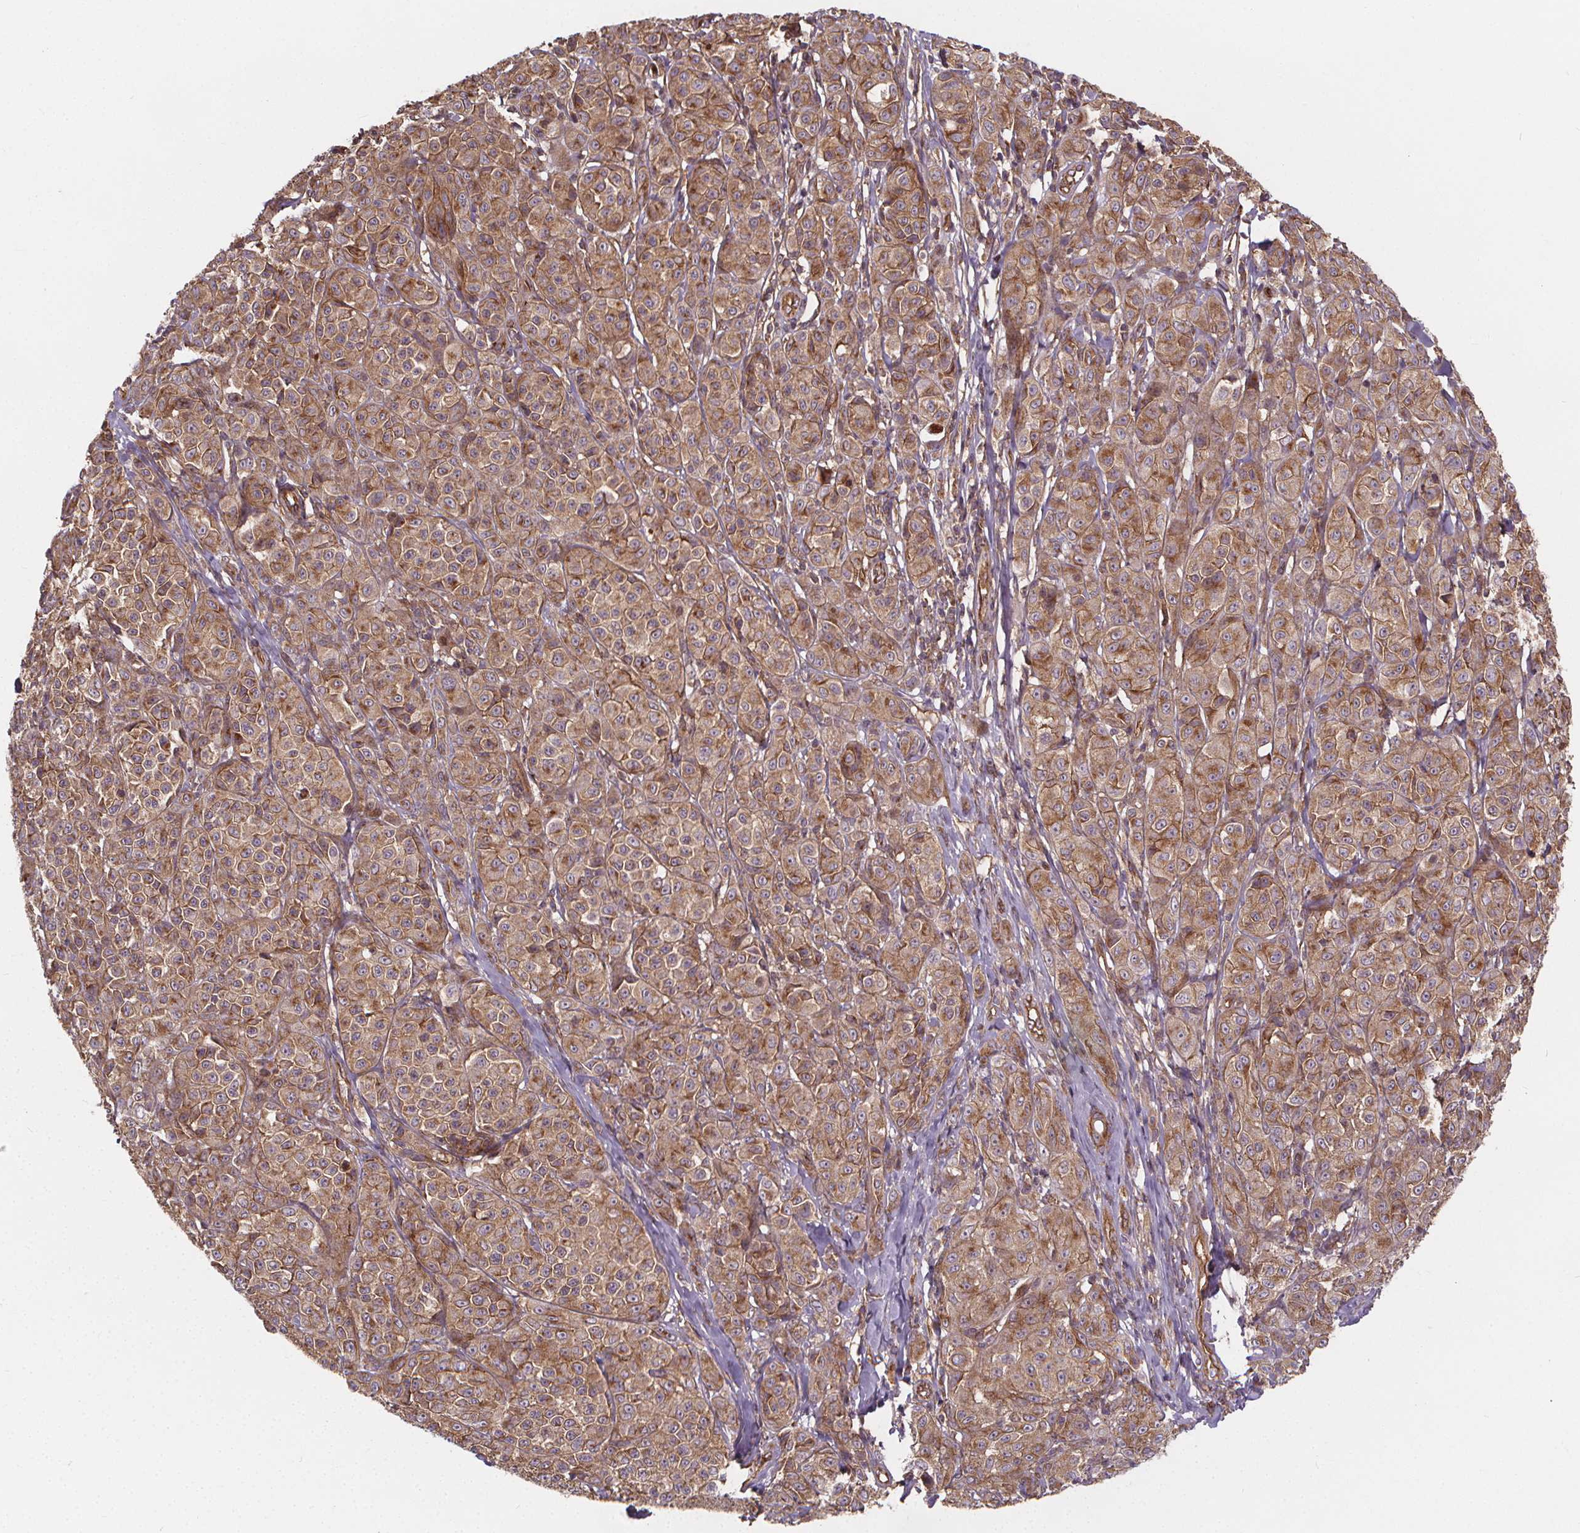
{"staining": {"intensity": "moderate", "quantity": ">75%", "location": "cytoplasmic/membranous"}, "tissue": "melanoma", "cell_type": "Tumor cells", "image_type": "cancer", "snomed": [{"axis": "morphology", "description": "Malignant melanoma, NOS"}, {"axis": "topography", "description": "Skin"}], "caption": "Melanoma stained with a brown dye displays moderate cytoplasmic/membranous positive expression in approximately >75% of tumor cells.", "gene": "CLINT1", "patient": {"sex": "male", "age": 89}}